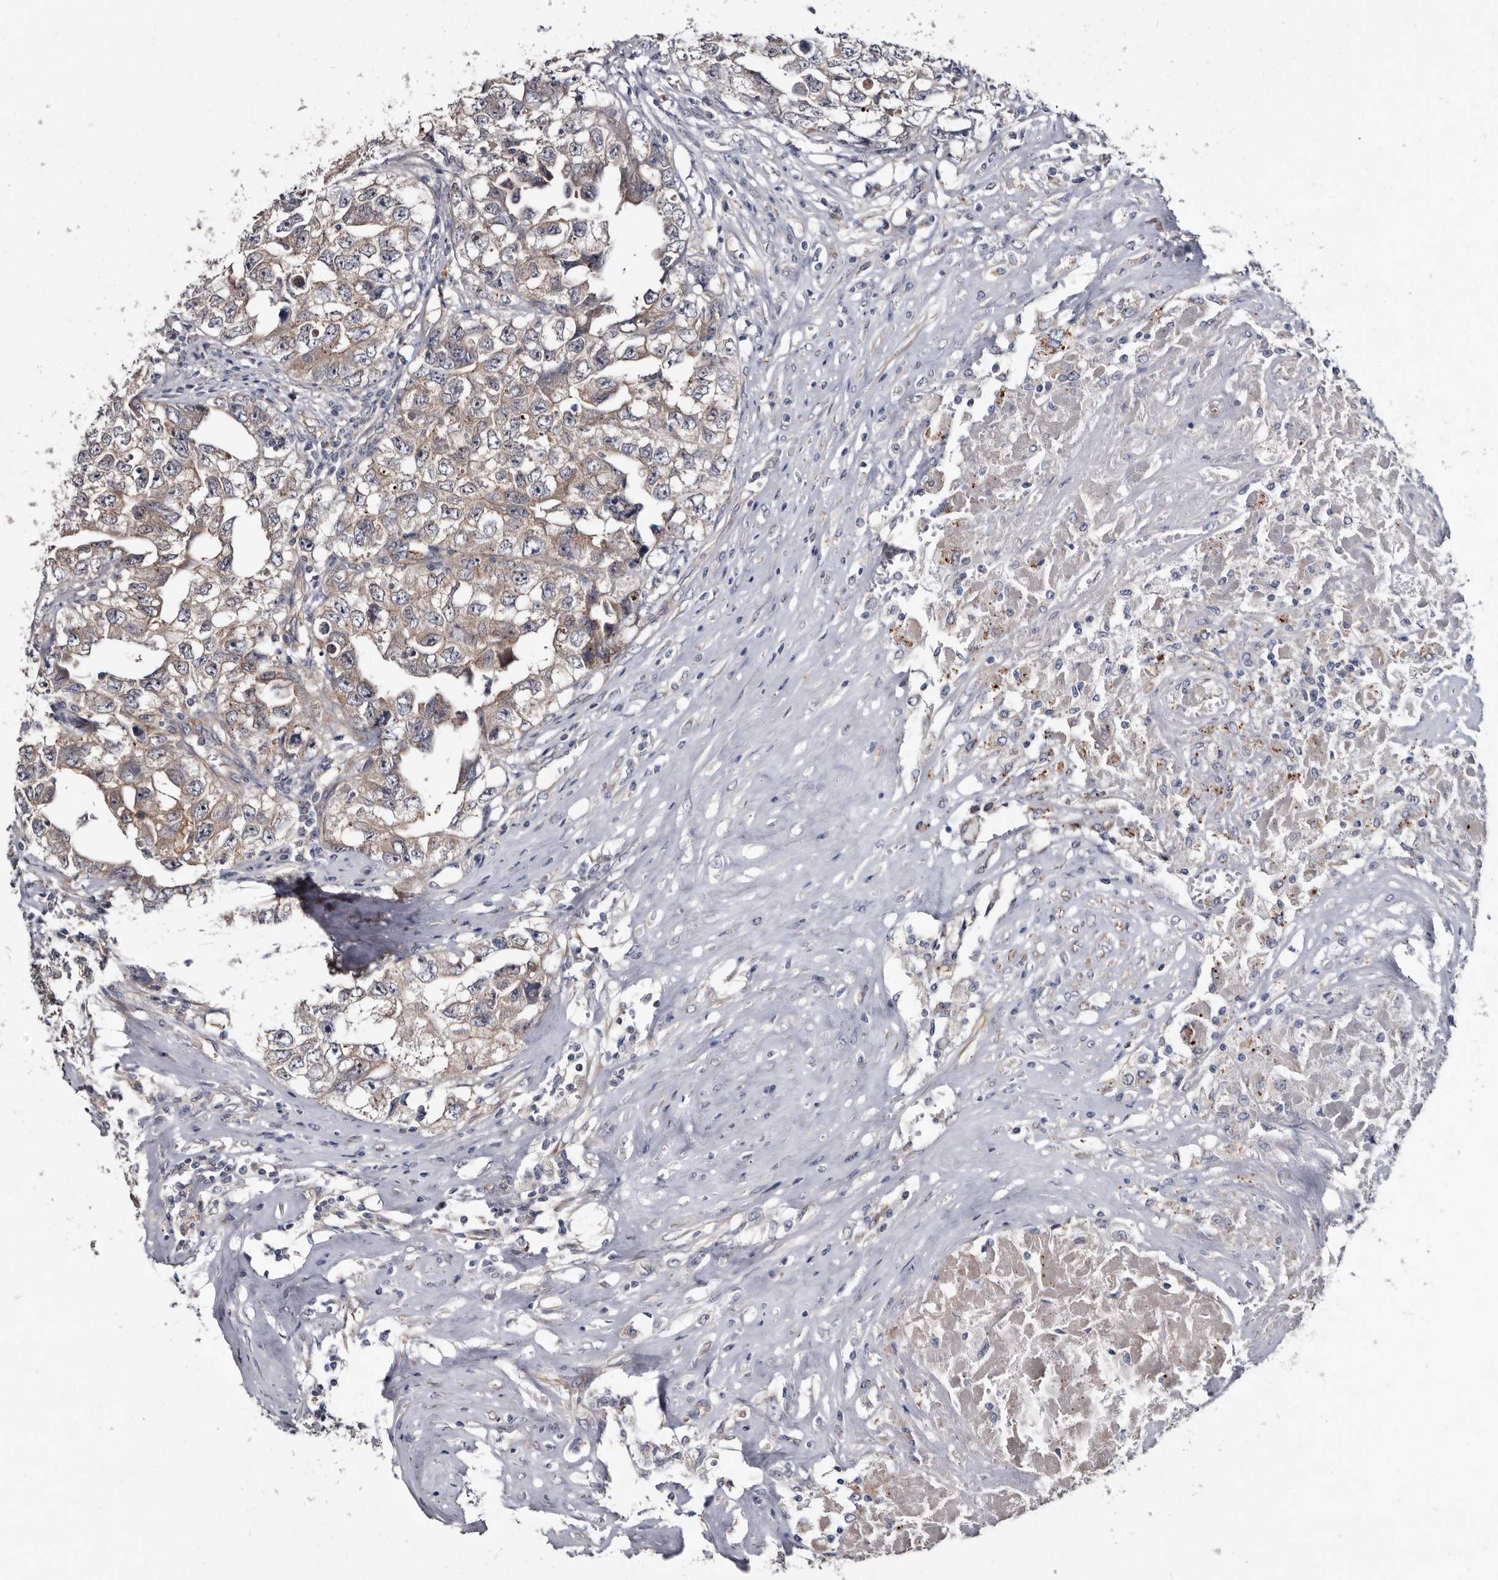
{"staining": {"intensity": "weak", "quantity": ">75%", "location": "cytoplasmic/membranous"}, "tissue": "testis cancer", "cell_type": "Tumor cells", "image_type": "cancer", "snomed": [{"axis": "morphology", "description": "Seminoma, NOS"}, {"axis": "morphology", "description": "Carcinoma, Embryonal, NOS"}, {"axis": "topography", "description": "Testis"}], "caption": "This micrograph exhibits IHC staining of testis cancer, with low weak cytoplasmic/membranous staining in approximately >75% of tumor cells.", "gene": "IARS1", "patient": {"sex": "male", "age": 43}}